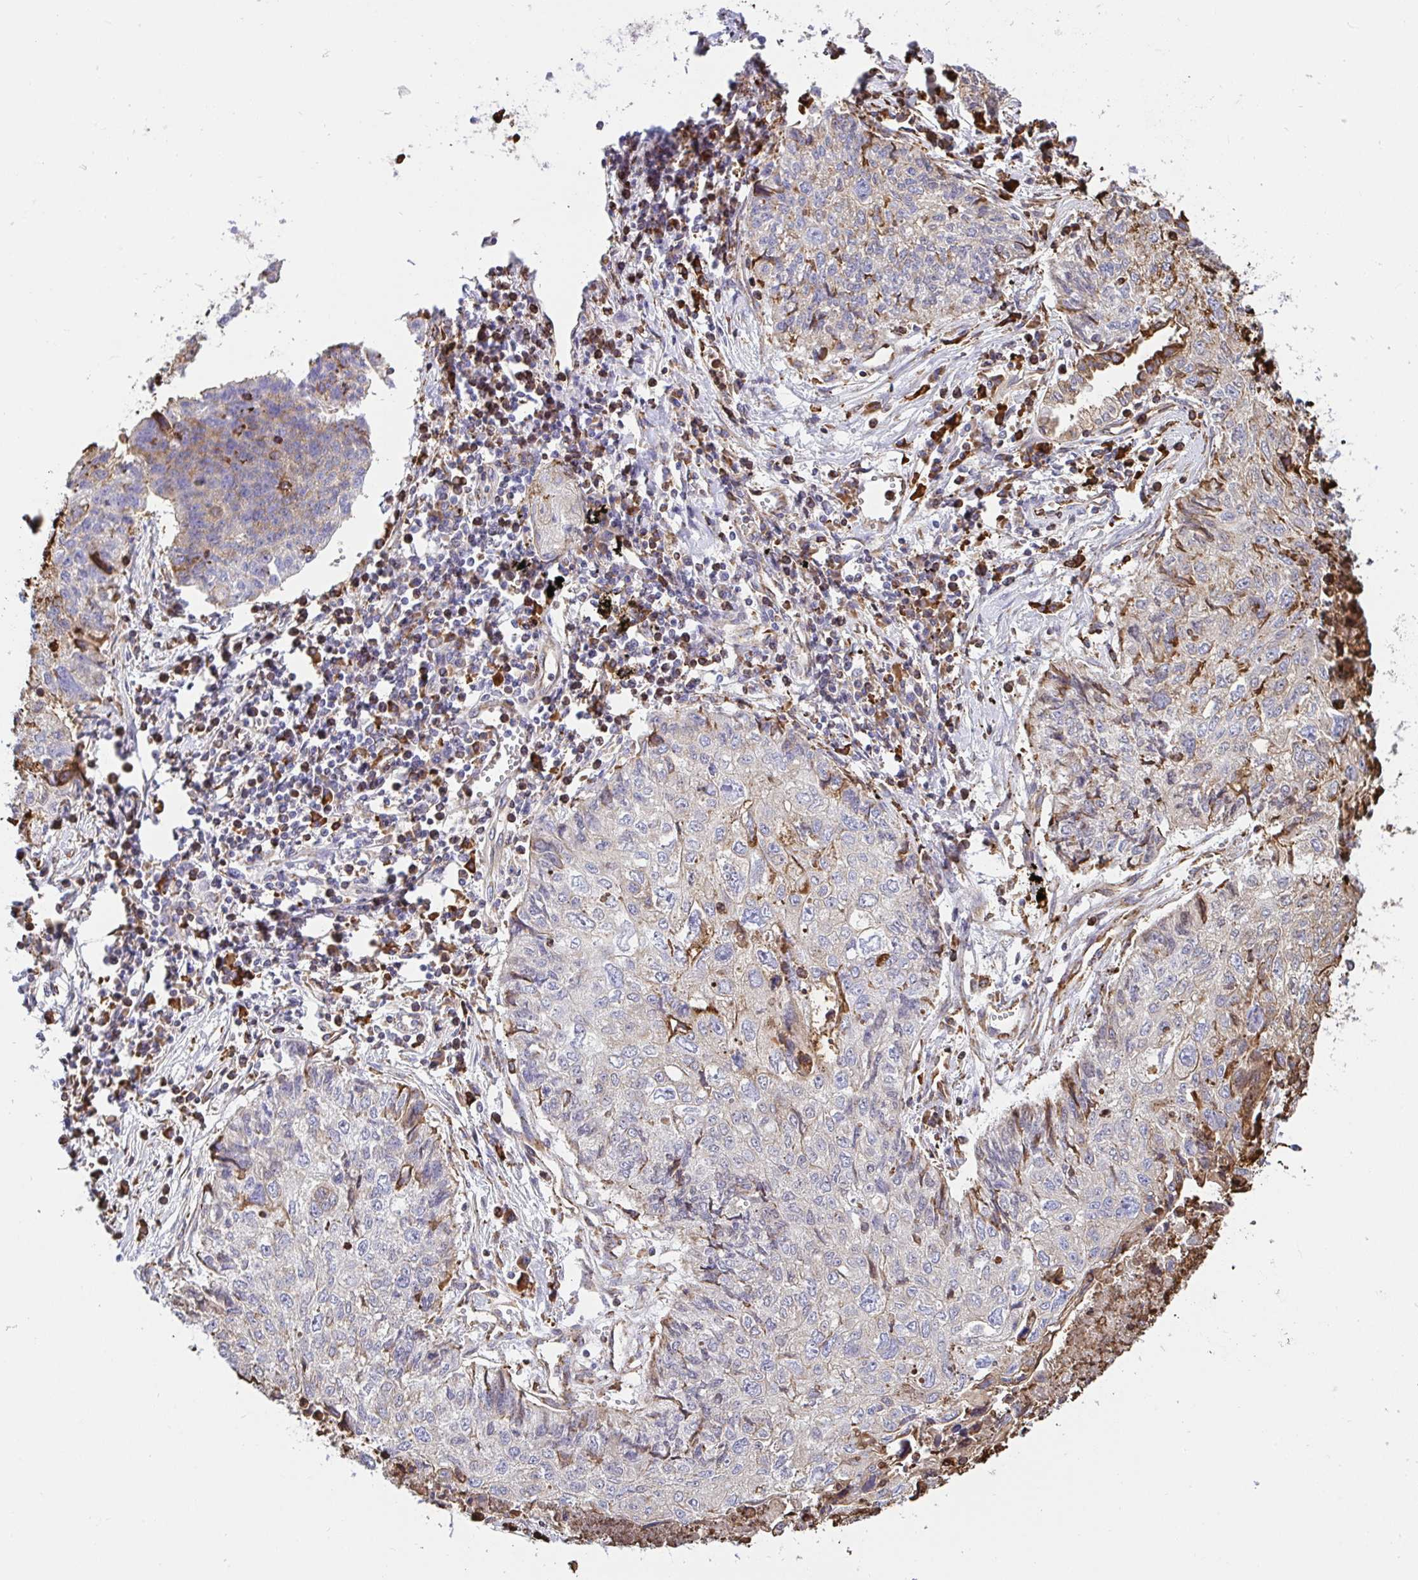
{"staining": {"intensity": "weak", "quantity": "<25%", "location": "cytoplasmic/membranous"}, "tissue": "lung cancer", "cell_type": "Tumor cells", "image_type": "cancer", "snomed": [{"axis": "morphology", "description": "Normal morphology"}, {"axis": "morphology", "description": "Aneuploidy"}, {"axis": "morphology", "description": "Squamous cell carcinoma, NOS"}, {"axis": "topography", "description": "Lymph node"}, {"axis": "topography", "description": "Lung"}], "caption": "High magnification brightfield microscopy of lung cancer stained with DAB (3,3'-diaminobenzidine) (brown) and counterstained with hematoxylin (blue): tumor cells show no significant expression.", "gene": "CLGN", "patient": {"sex": "female", "age": 76}}